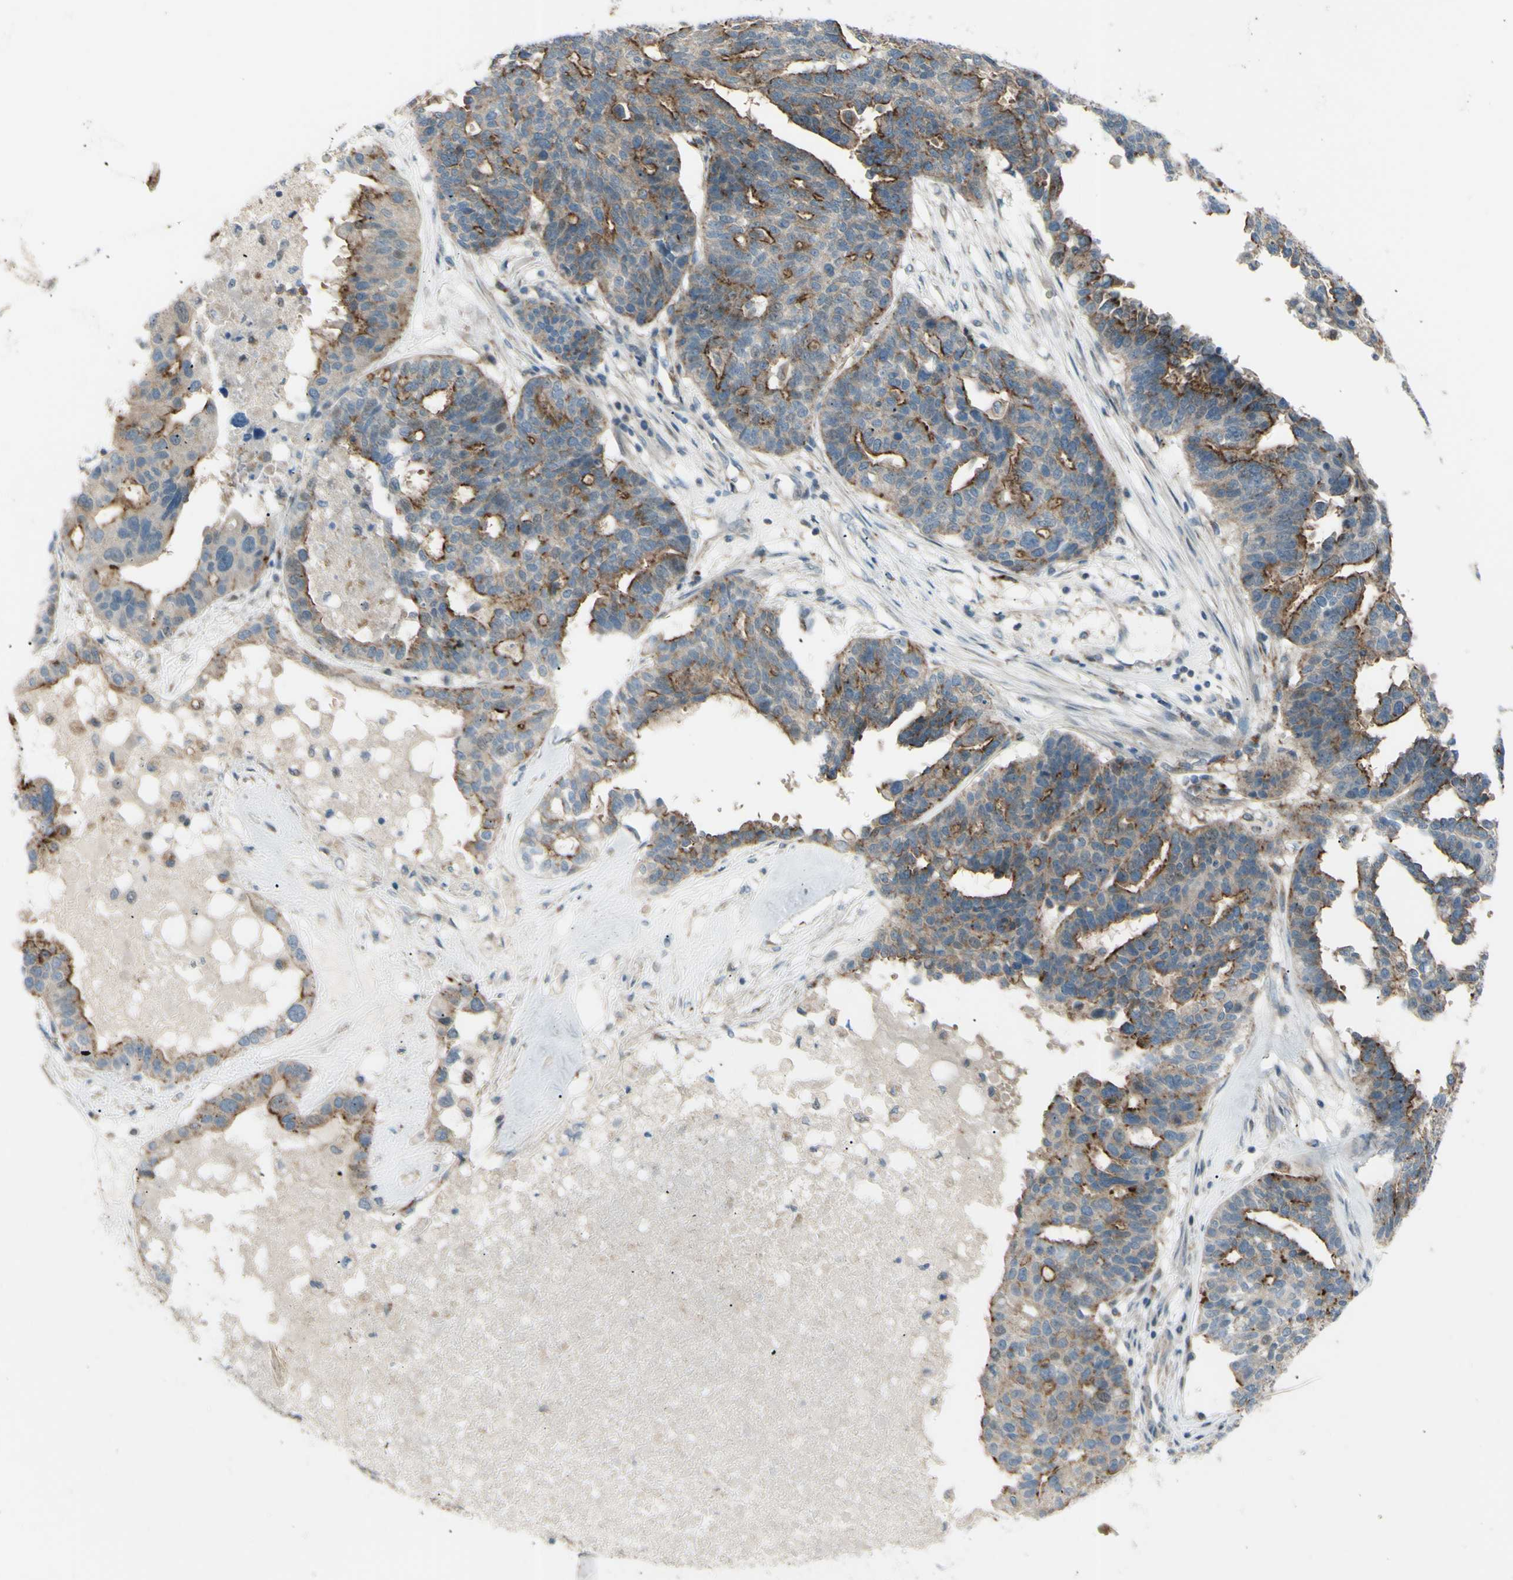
{"staining": {"intensity": "strong", "quantity": "<25%", "location": "cytoplasmic/membranous"}, "tissue": "ovarian cancer", "cell_type": "Tumor cells", "image_type": "cancer", "snomed": [{"axis": "morphology", "description": "Cystadenocarcinoma, serous, NOS"}, {"axis": "topography", "description": "Ovary"}], "caption": "Protein staining demonstrates strong cytoplasmic/membranous positivity in approximately <25% of tumor cells in ovarian serous cystadenocarcinoma.", "gene": "LMTK2", "patient": {"sex": "female", "age": 59}}